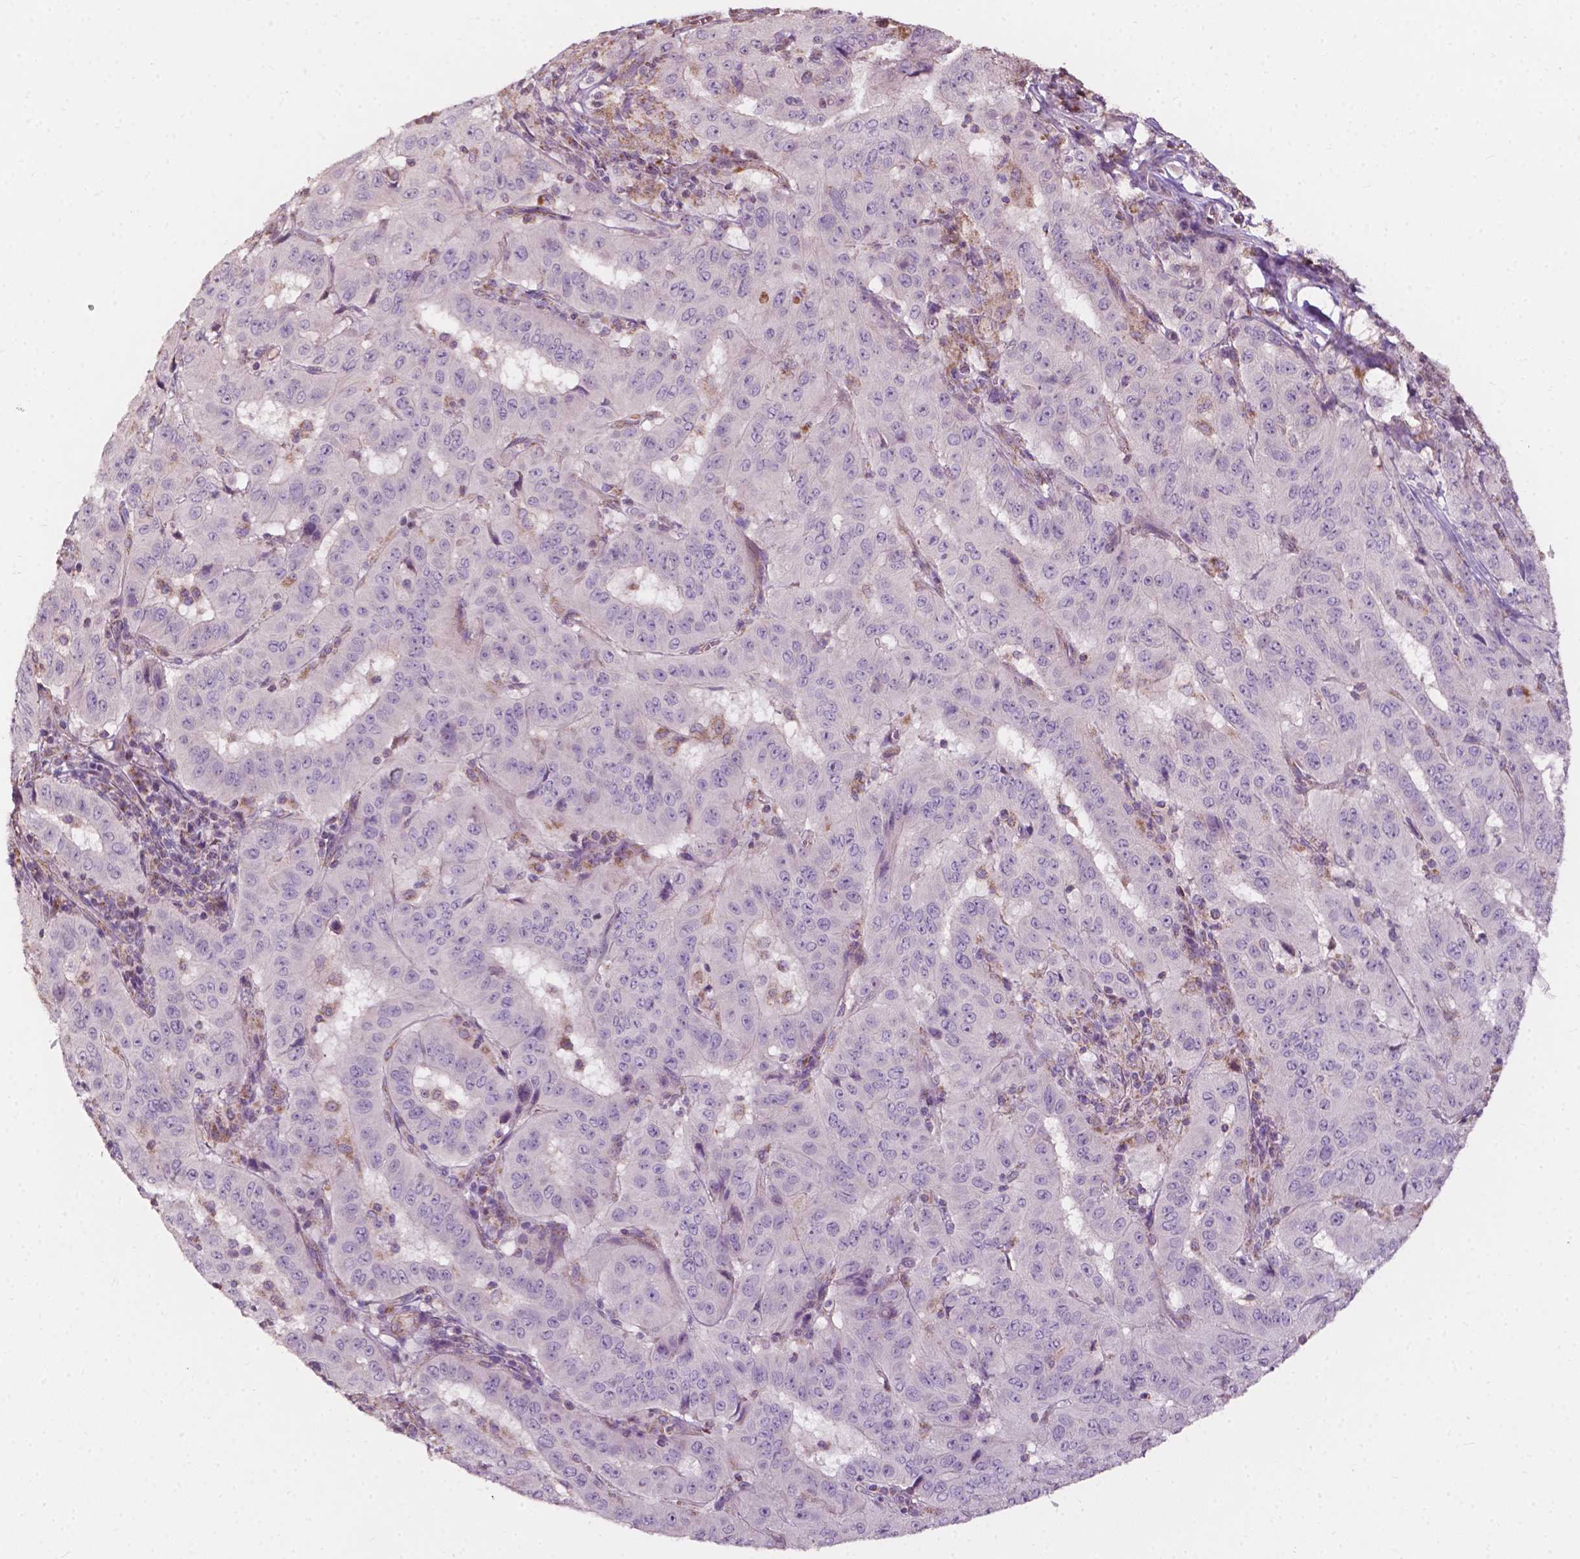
{"staining": {"intensity": "negative", "quantity": "none", "location": "none"}, "tissue": "pancreatic cancer", "cell_type": "Tumor cells", "image_type": "cancer", "snomed": [{"axis": "morphology", "description": "Adenocarcinoma, NOS"}, {"axis": "topography", "description": "Pancreas"}], "caption": "This micrograph is of pancreatic adenocarcinoma stained with immunohistochemistry to label a protein in brown with the nuclei are counter-stained blue. There is no expression in tumor cells.", "gene": "NDUFA10", "patient": {"sex": "male", "age": 63}}